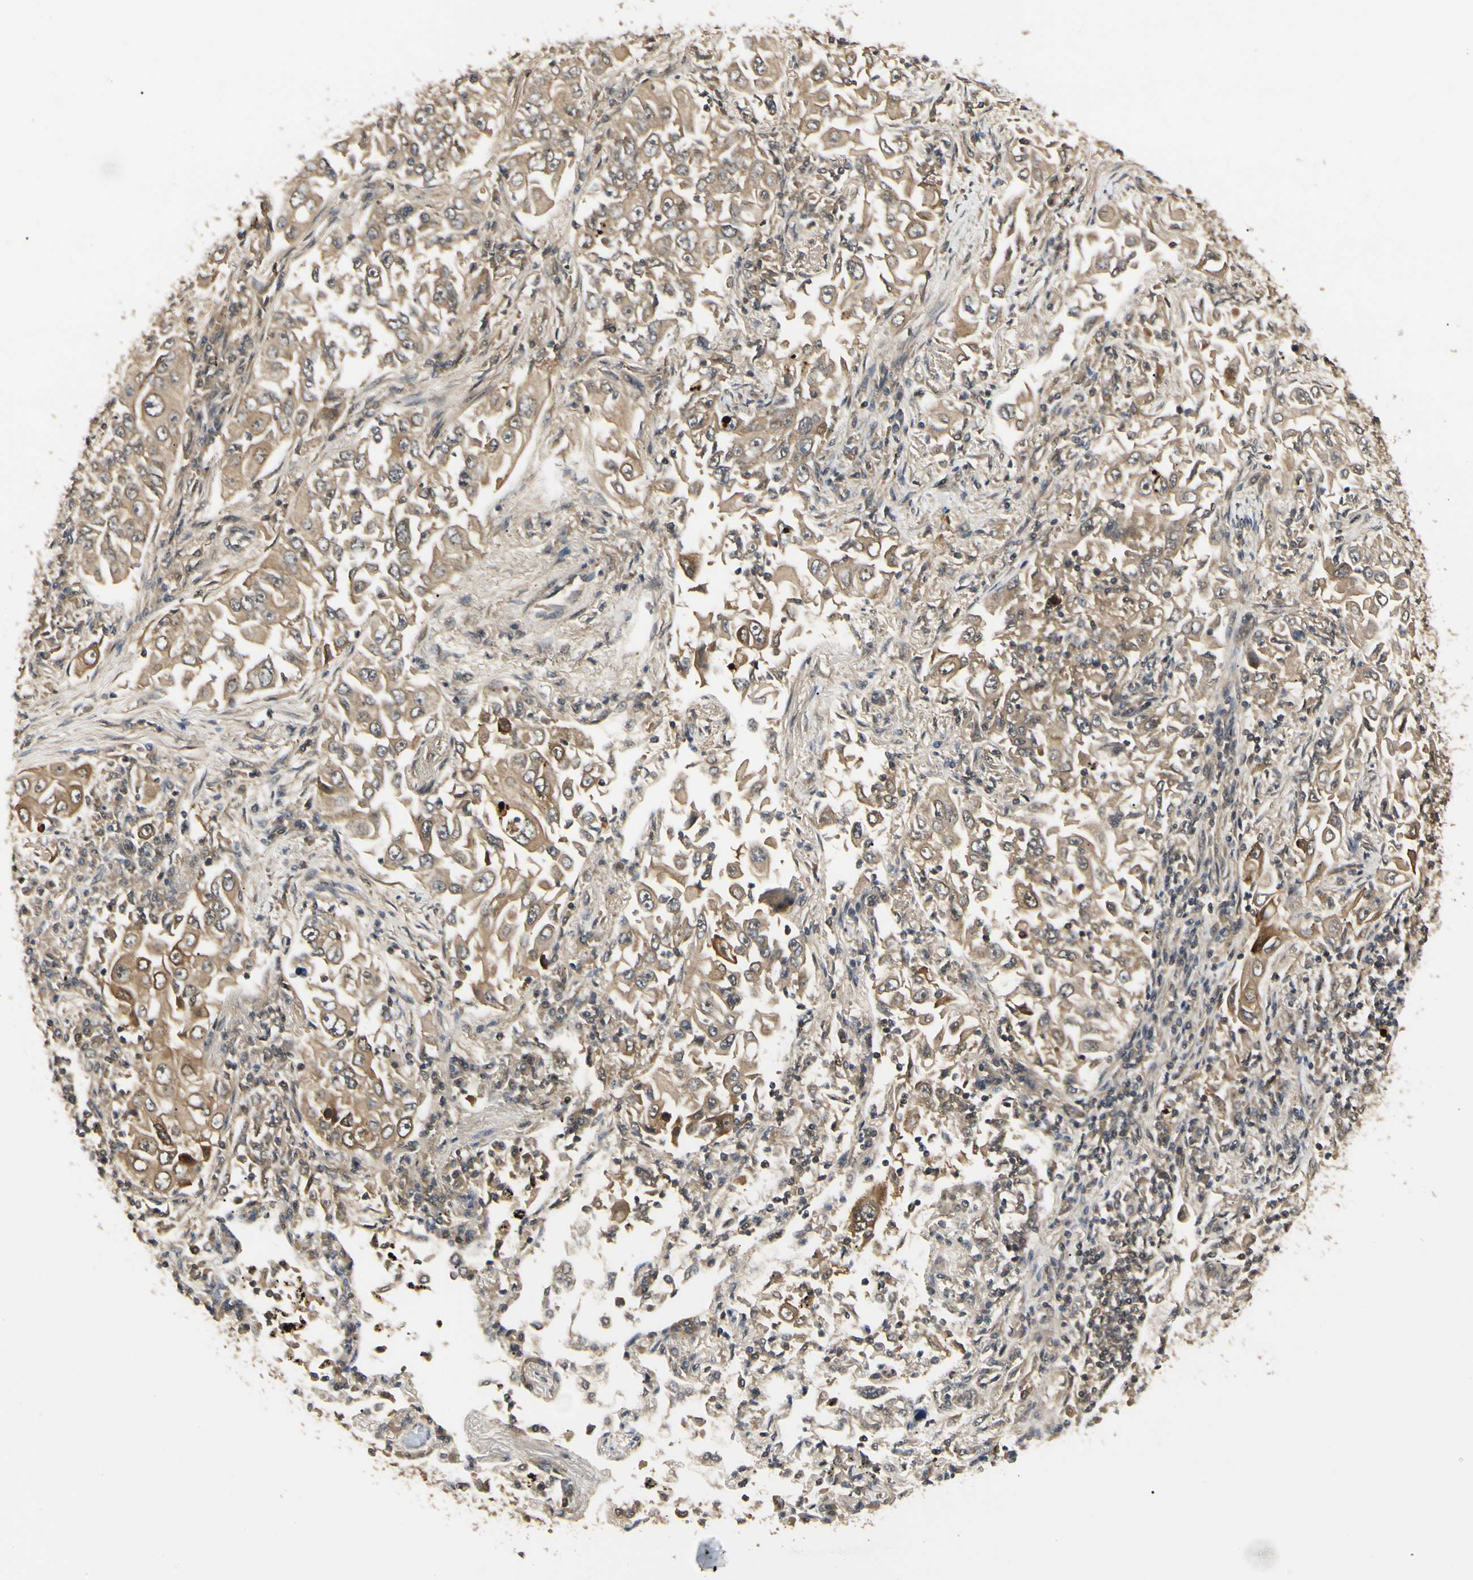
{"staining": {"intensity": "moderate", "quantity": ">75%", "location": "cytoplasmic/membranous"}, "tissue": "lung cancer", "cell_type": "Tumor cells", "image_type": "cancer", "snomed": [{"axis": "morphology", "description": "Adenocarcinoma, NOS"}, {"axis": "topography", "description": "Lung"}], "caption": "A micrograph showing moderate cytoplasmic/membranous staining in about >75% of tumor cells in adenocarcinoma (lung), as visualized by brown immunohistochemical staining.", "gene": "UBE2Z", "patient": {"sex": "male", "age": 84}}